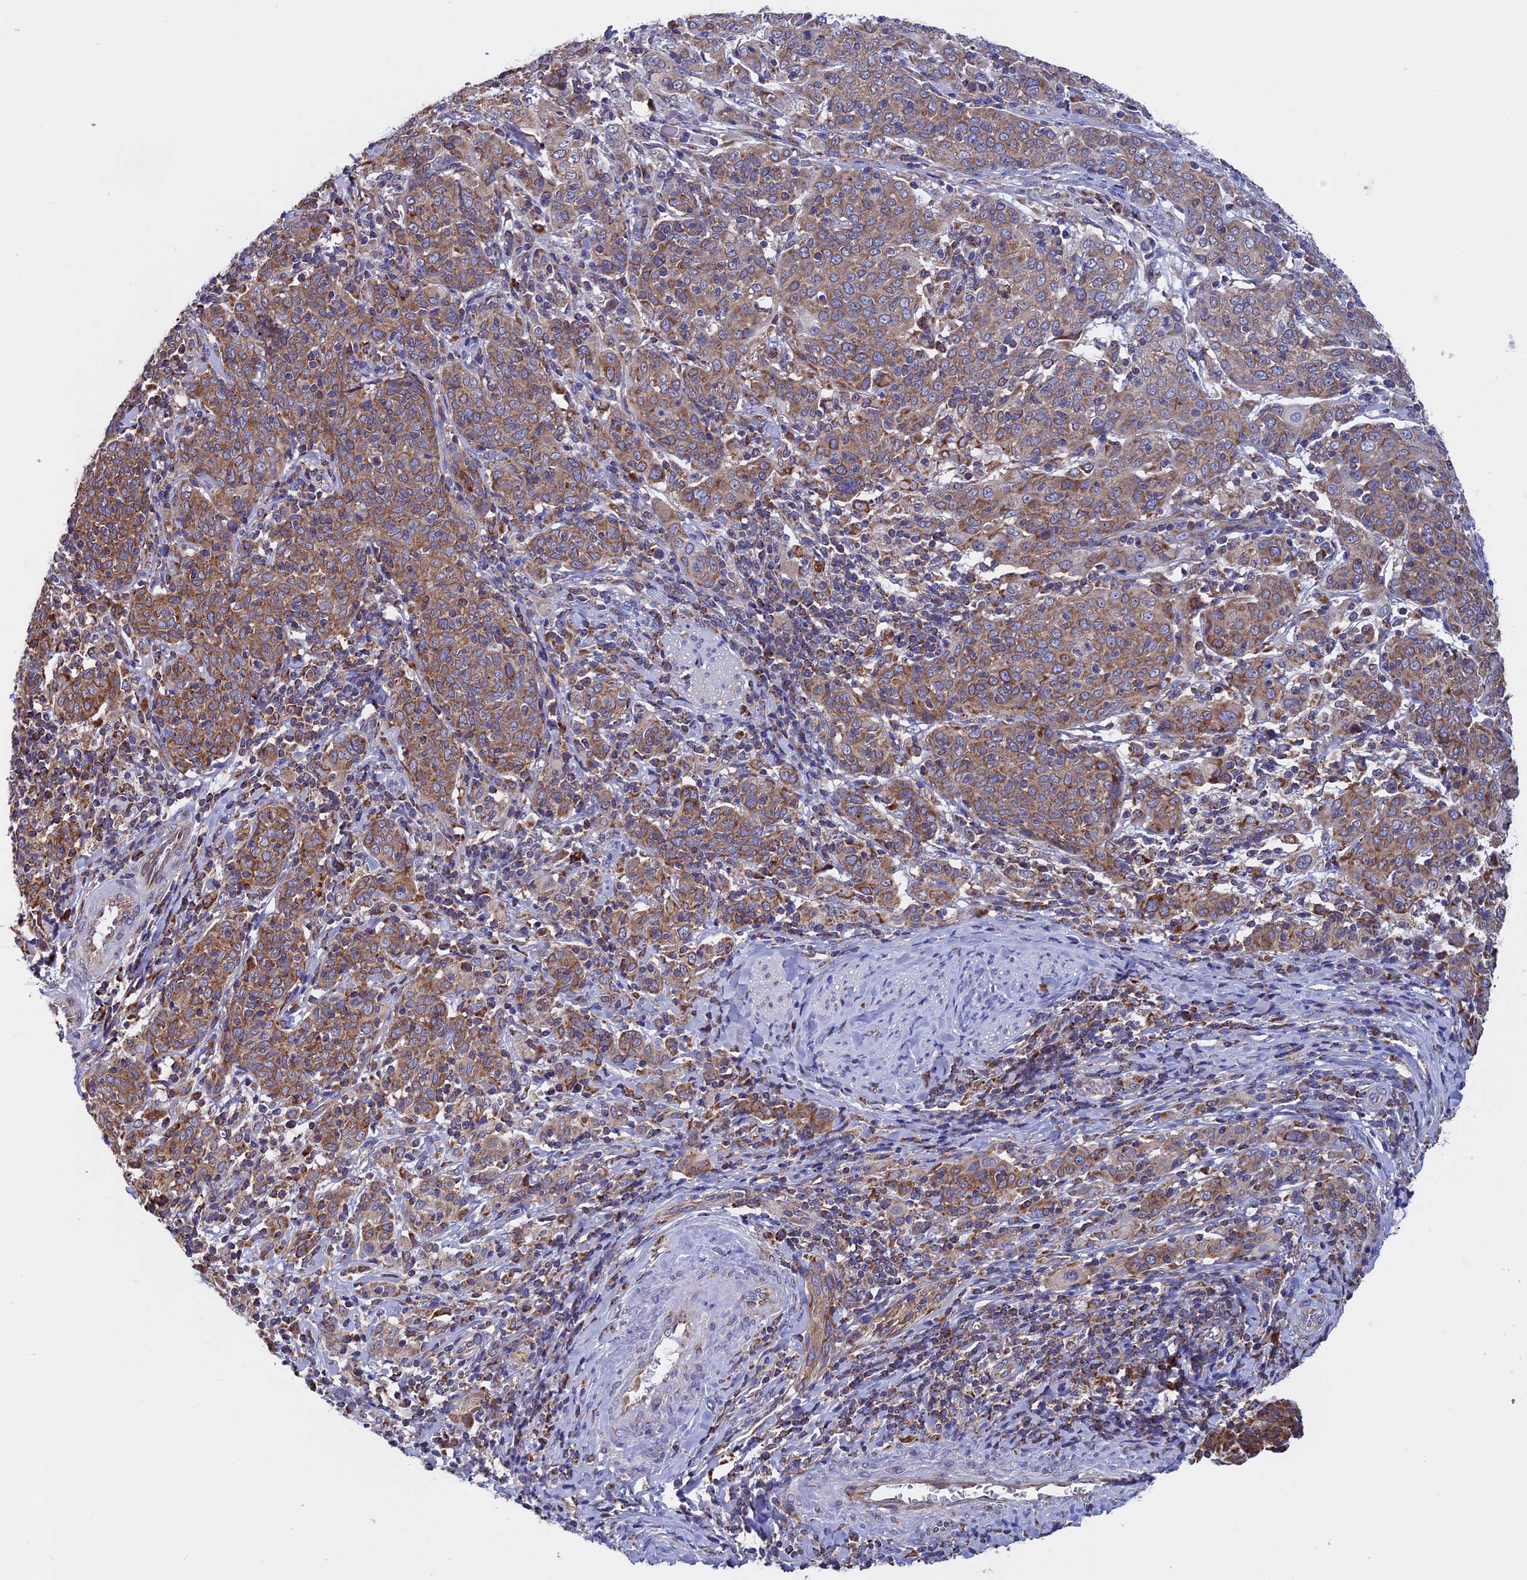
{"staining": {"intensity": "moderate", "quantity": ">75%", "location": "cytoplasmic/membranous"}, "tissue": "cervical cancer", "cell_type": "Tumor cells", "image_type": "cancer", "snomed": [{"axis": "morphology", "description": "Squamous cell carcinoma, NOS"}, {"axis": "topography", "description": "Cervix"}], "caption": "Moderate cytoplasmic/membranous protein positivity is present in about >75% of tumor cells in cervical cancer.", "gene": "SLC9A5", "patient": {"sex": "female", "age": 67}}